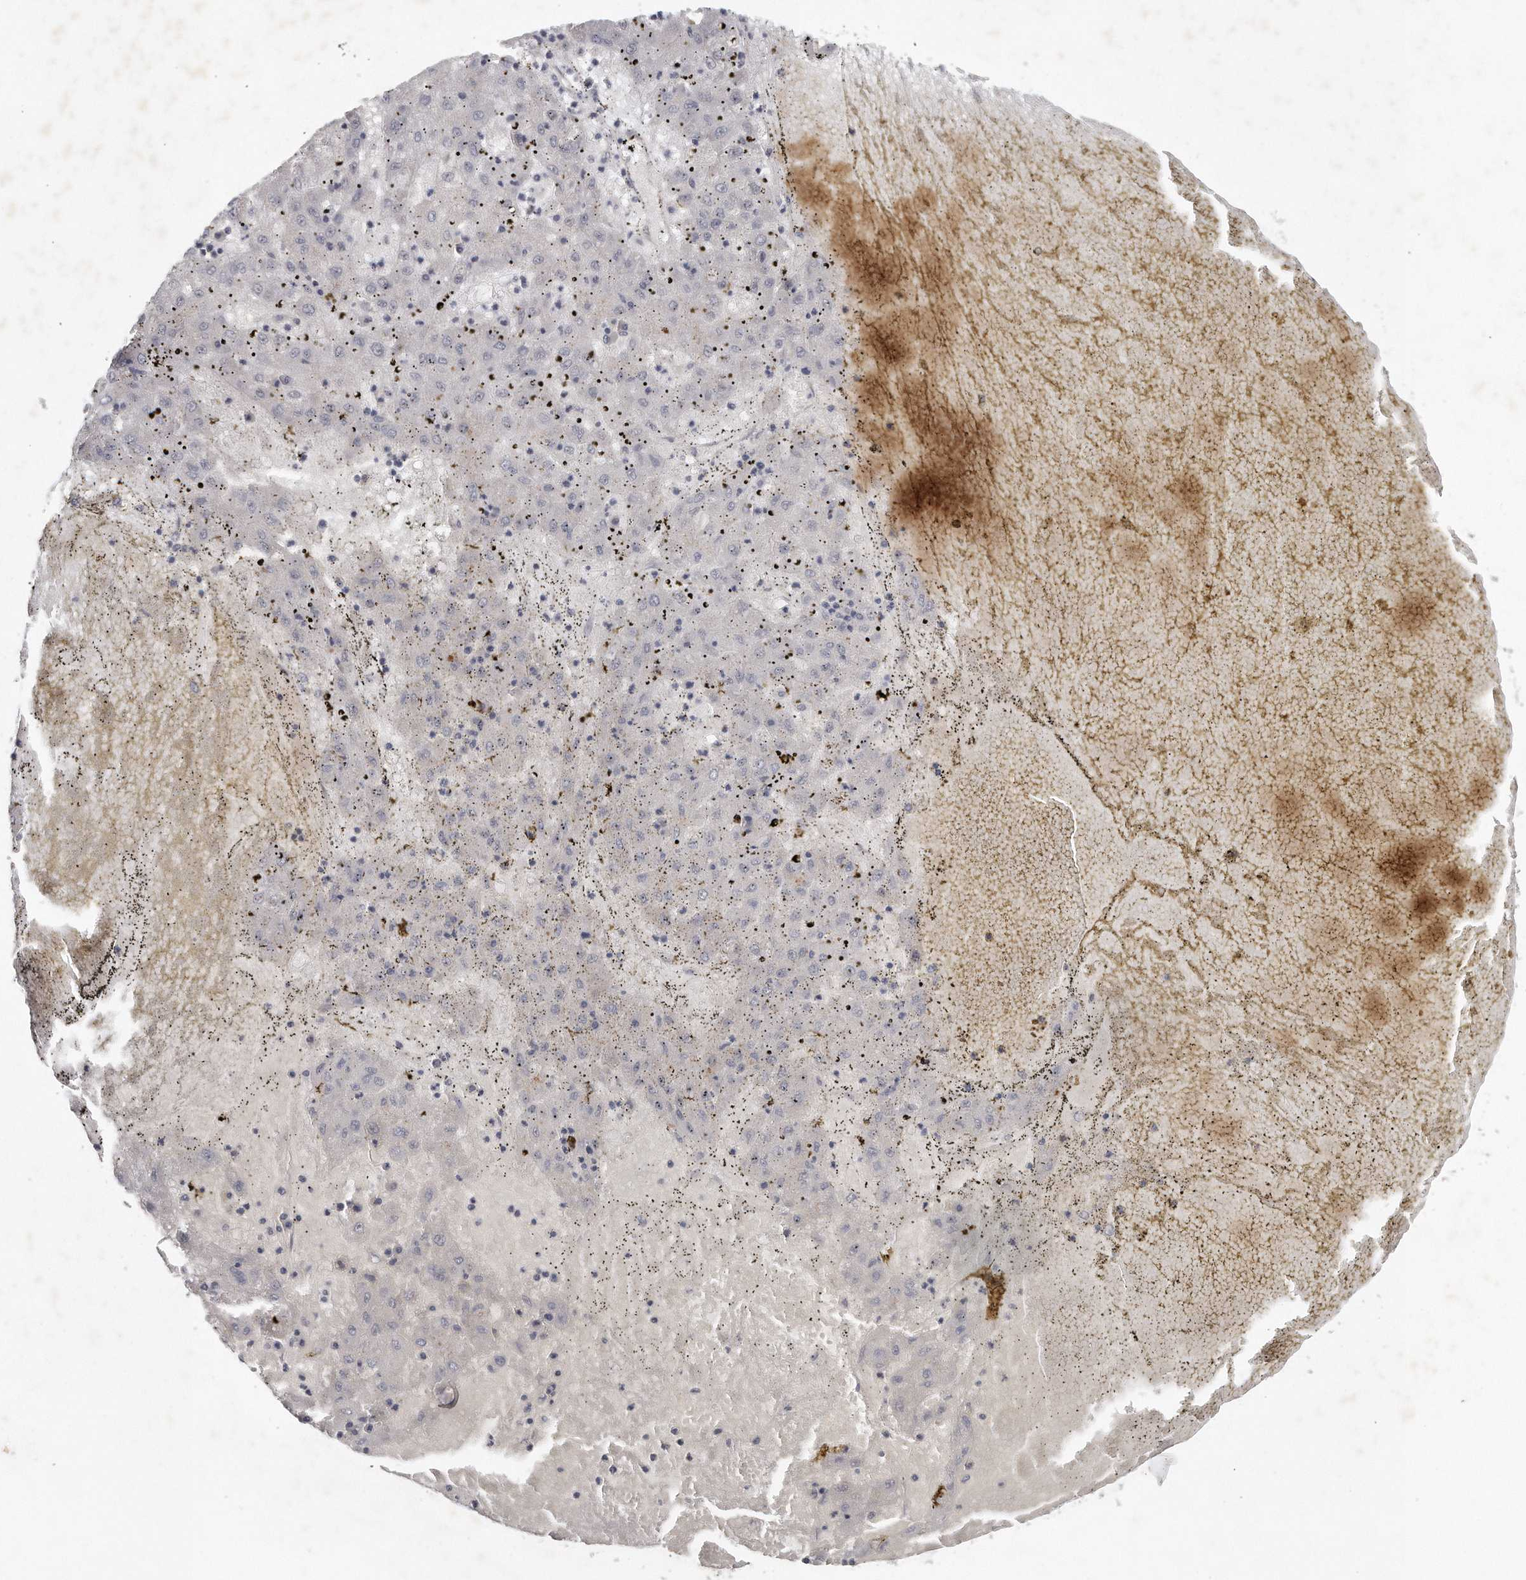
{"staining": {"intensity": "negative", "quantity": "none", "location": "none"}, "tissue": "liver cancer", "cell_type": "Tumor cells", "image_type": "cancer", "snomed": [{"axis": "morphology", "description": "Carcinoma, Hepatocellular, NOS"}, {"axis": "topography", "description": "Liver"}], "caption": "DAB (3,3'-diaminobenzidine) immunohistochemical staining of human liver cancer reveals no significant staining in tumor cells.", "gene": "MTERF4", "patient": {"sex": "male", "age": 72}}